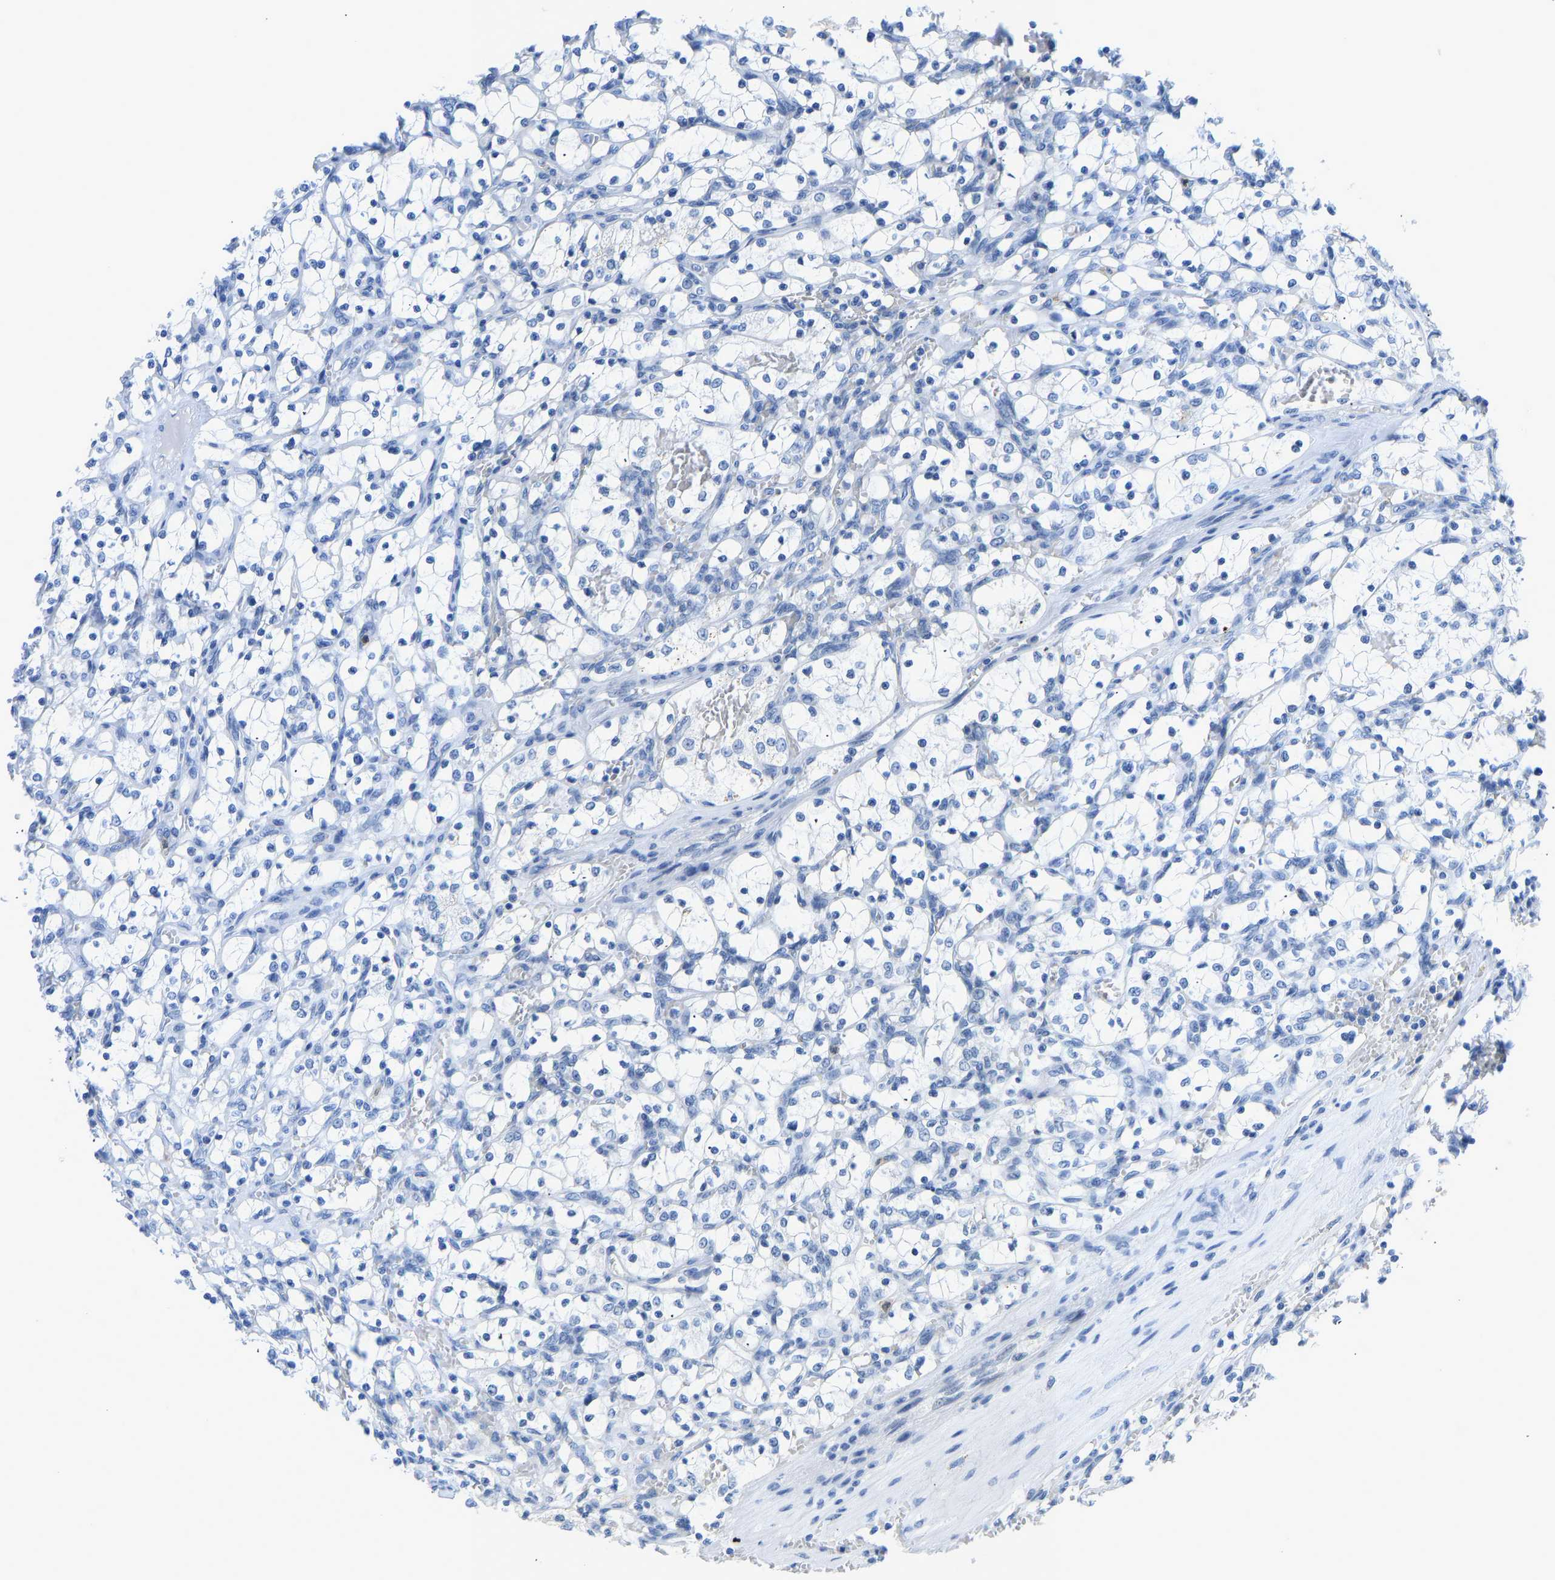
{"staining": {"intensity": "negative", "quantity": "none", "location": "none"}, "tissue": "renal cancer", "cell_type": "Tumor cells", "image_type": "cancer", "snomed": [{"axis": "morphology", "description": "Adenocarcinoma, NOS"}, {"axis": "topography", "description": "Kidney"}], "caption": "A high-resolution micrograph shows immunohistochemistry staining of renal cancer, which demonstrates no significant staining in tumor cells.", "gene": "TXNDC2", "patient": {"sex": "female", "age": 69}}